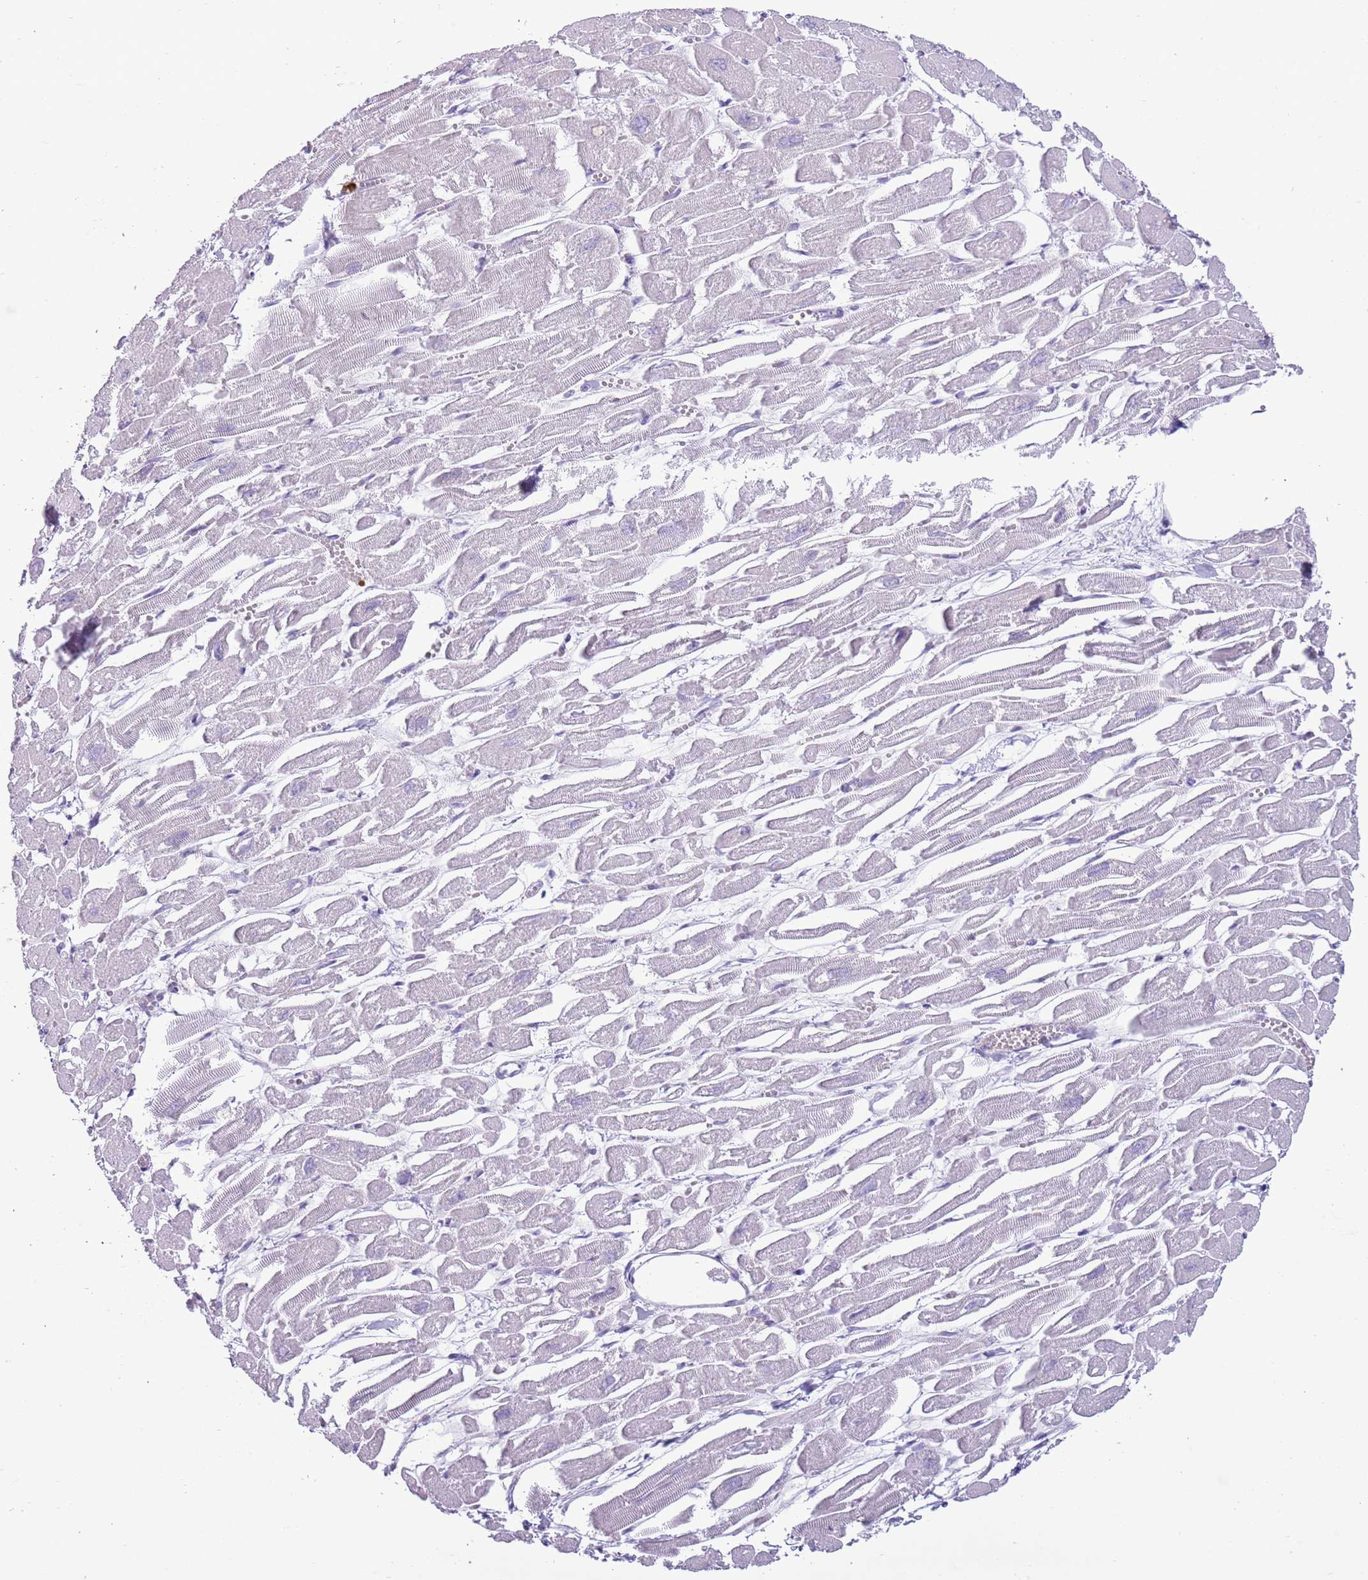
{"staining": {"intensity": "negative", "quantity": "none", "location": "none"}, "tissue": "heart muscle", "cell_type": "Cardiomyocytes", "image_type": "normal", "snomed": [{"axis": "morphology", "description": "Normal tissue, NOS"}, {"axis": "topography", "description": "Heart"}], "caption": "The histopathology image reveals no staining of cardiomyocytes in normal heart muscle. The staining was performed using DAB to visualize the protein expression in brown, while the nuclei were stained in blue with hematoxylin (Magnification: 20x).", "gene": "CD177", "patient": {"sex": "male", "age": 54}}